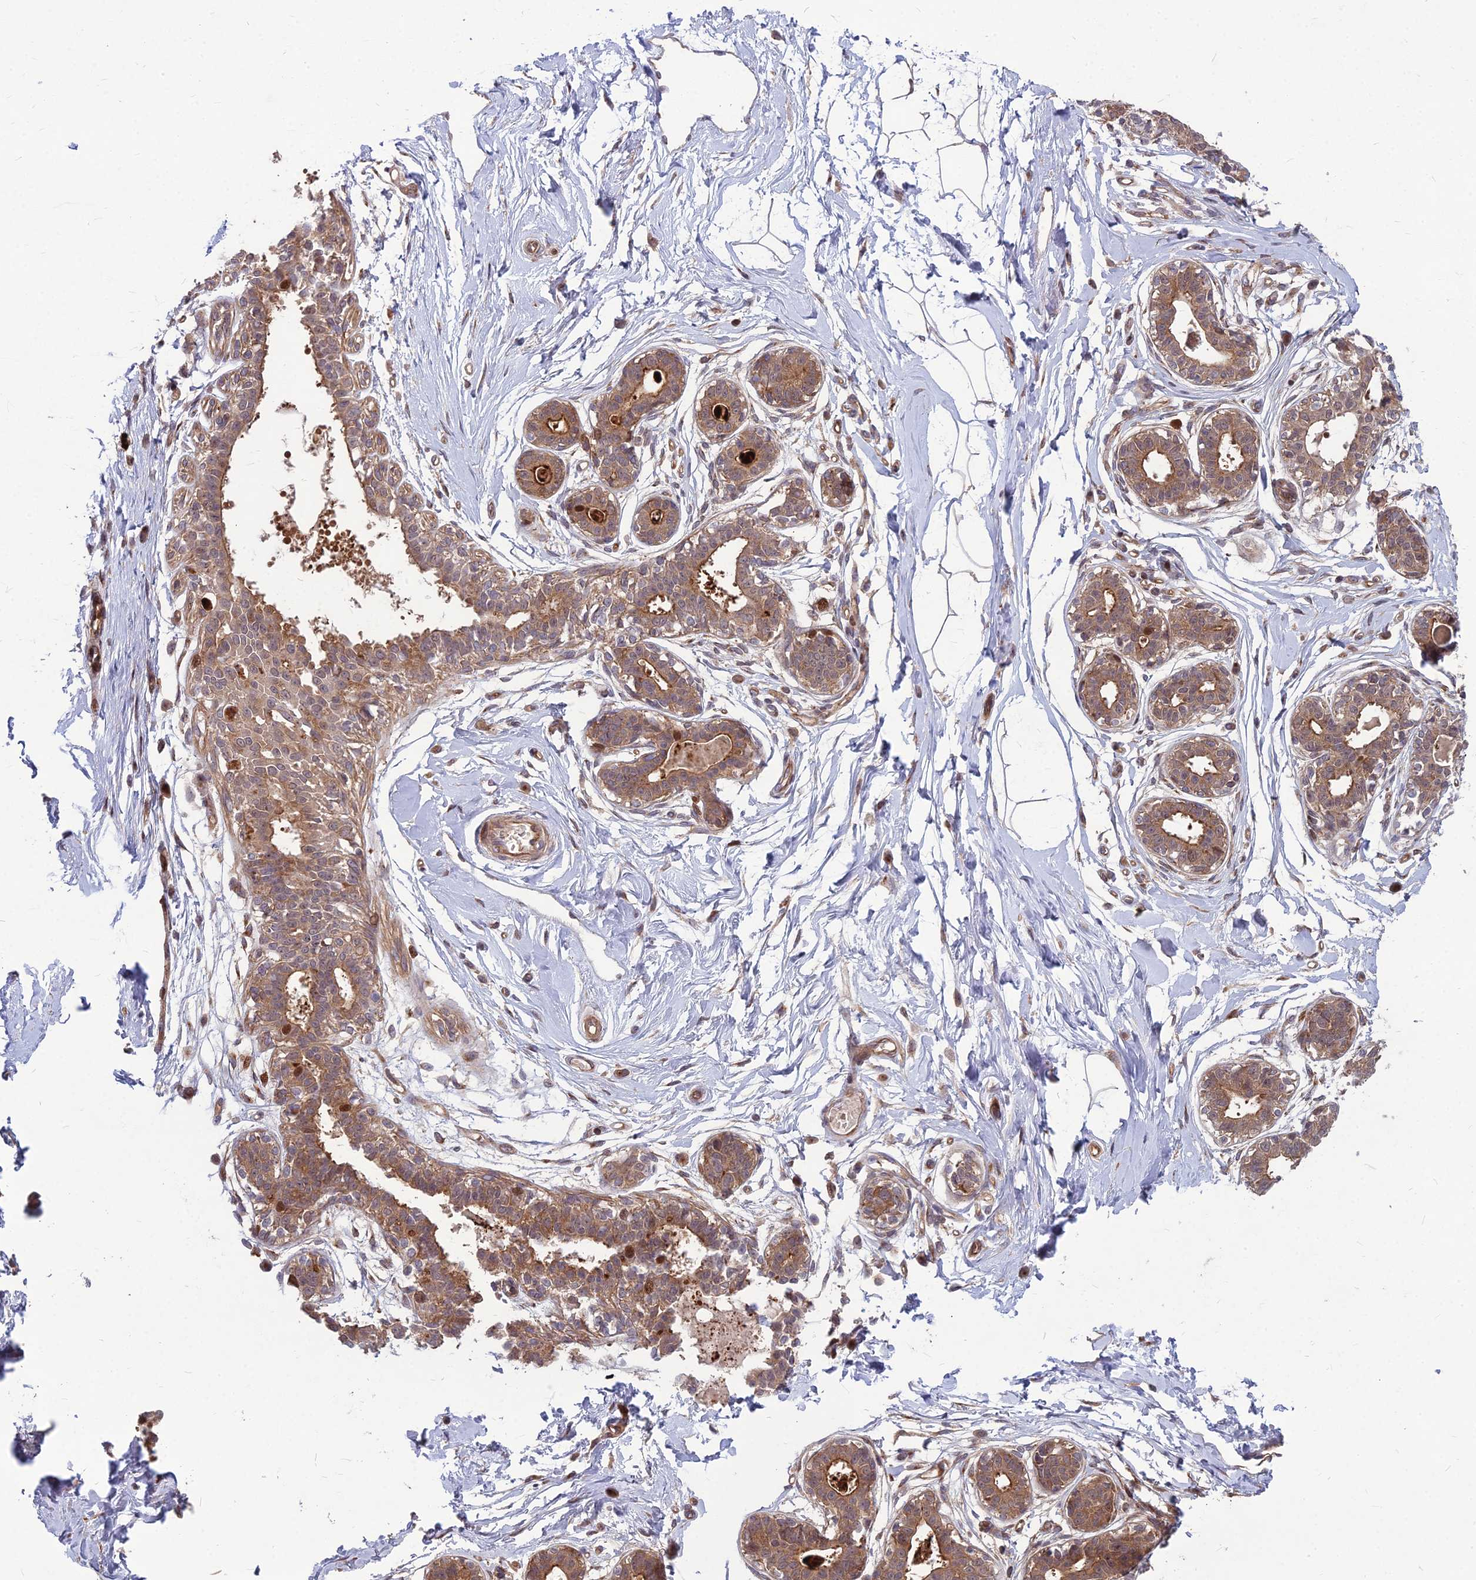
{"staining": {"intensity": "negative", "quantity": "none", "location": "none"}, "tissue": "breast", "cell_type": "Adipocytes", "image_type": "normal", "snomed": [{"axis": "morphology", "description": "Normal tissue, NOS"}, {"axis": "topography", "description": "Breast"}], "caption": "Immunohistochemical staining of normal human breast exhibits no significant expression in adipocytes.", "gene": "MFSD8", "patient": {"sex": "female", "age": 45}}